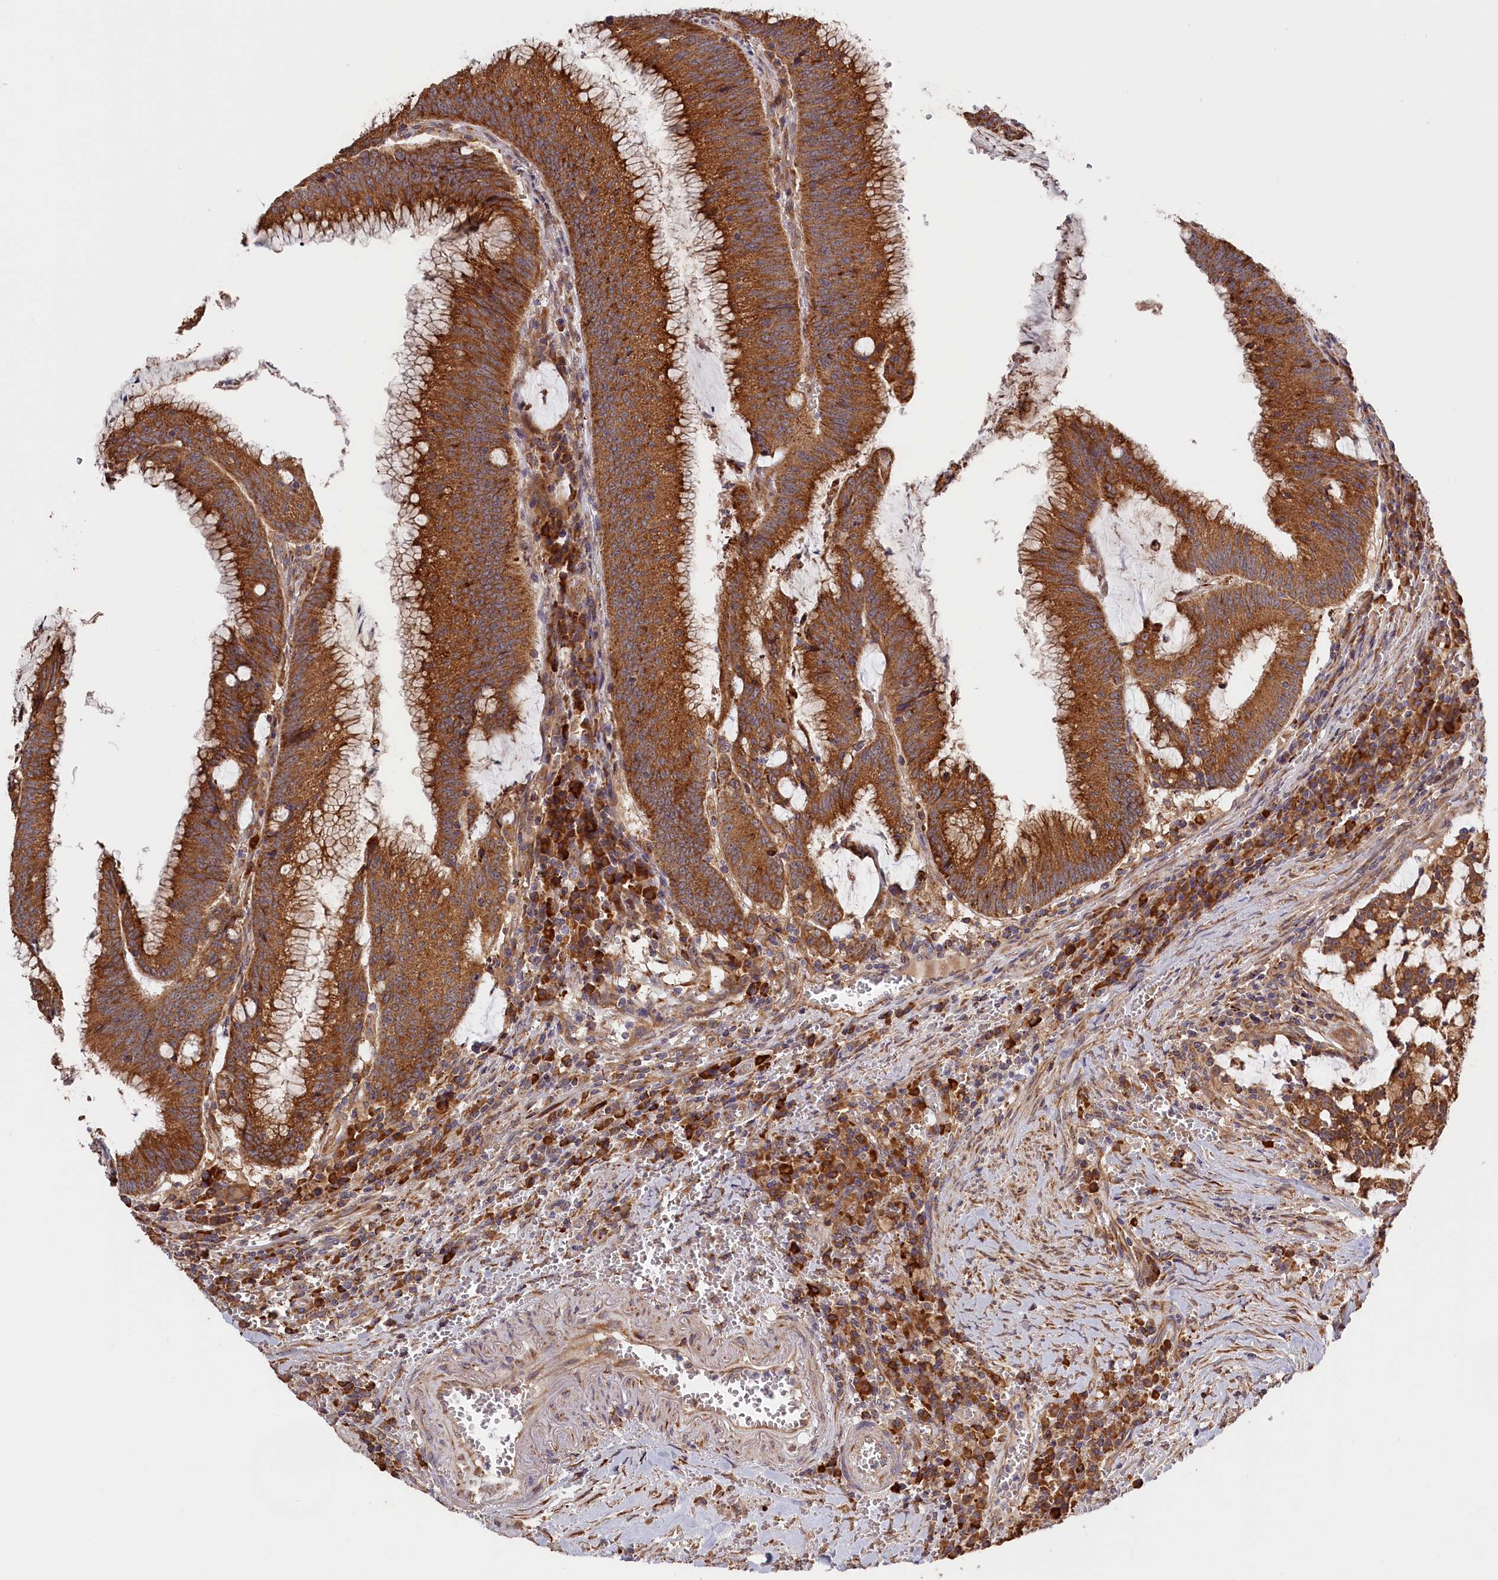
{"staining": {"intensity": "strong", "quantity": ">75%", "location": "cytoplasmic/membranous"}, "tissue": "colorectal cancer", "cell_type": "Tumor cells", "image_type": "cancer", "snomed": [{"axis": "morphology", "description": "Adenocarcinoma, NOS"}, {"axis": "topography", "description": "Rectum"}], "caption": "Immunohistochemistry (IHC) photomicrograph of colorectal cancer (adenocarcinoma) stained for a protein (brown), which shows high levels of strong cytoplasmic/membranous staining in about >75% of tumor cells.", "gene": "CEP44", "patient": {"sex": "female", "age": 77}}